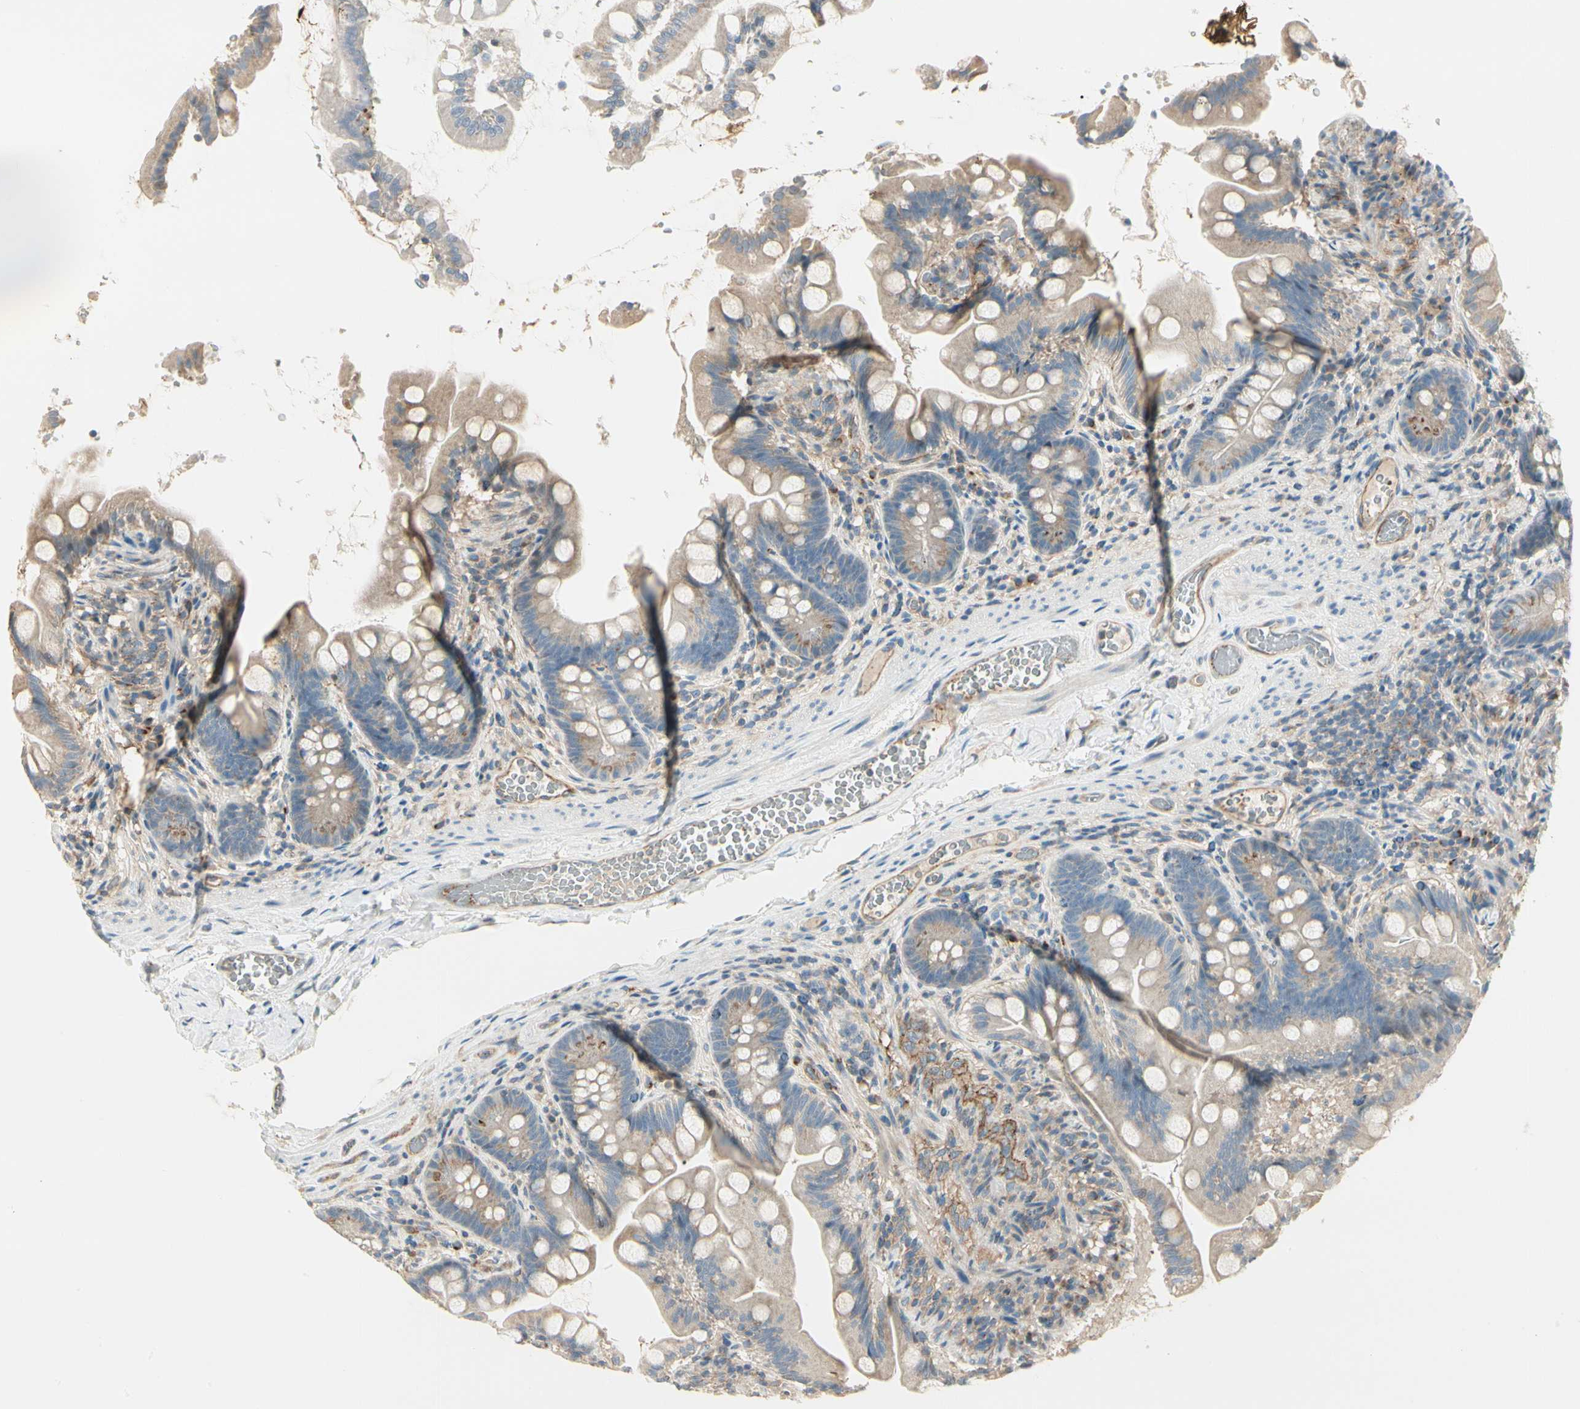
{"staining": {"intensity": "weak", "quantity": ">75%", "location": "cytoplasmic/membranous"}, "tissue": "small intestine", "cell_type": "Glandular cells", "image_type": "normal", "snomed": [{"axis": "morphology", "description": "Normal tissue, NOS"}, {"axis": "topography", "description": "Small intestine"}], "caption": "Immunohistochemical staining of unremarkable small intestine reveals weak cytoplasmic/membranous protein positivity in approximately >75% of glandular cells.", "gene": "ABCA3", "patient": {"sex": "female", "age": 56}}